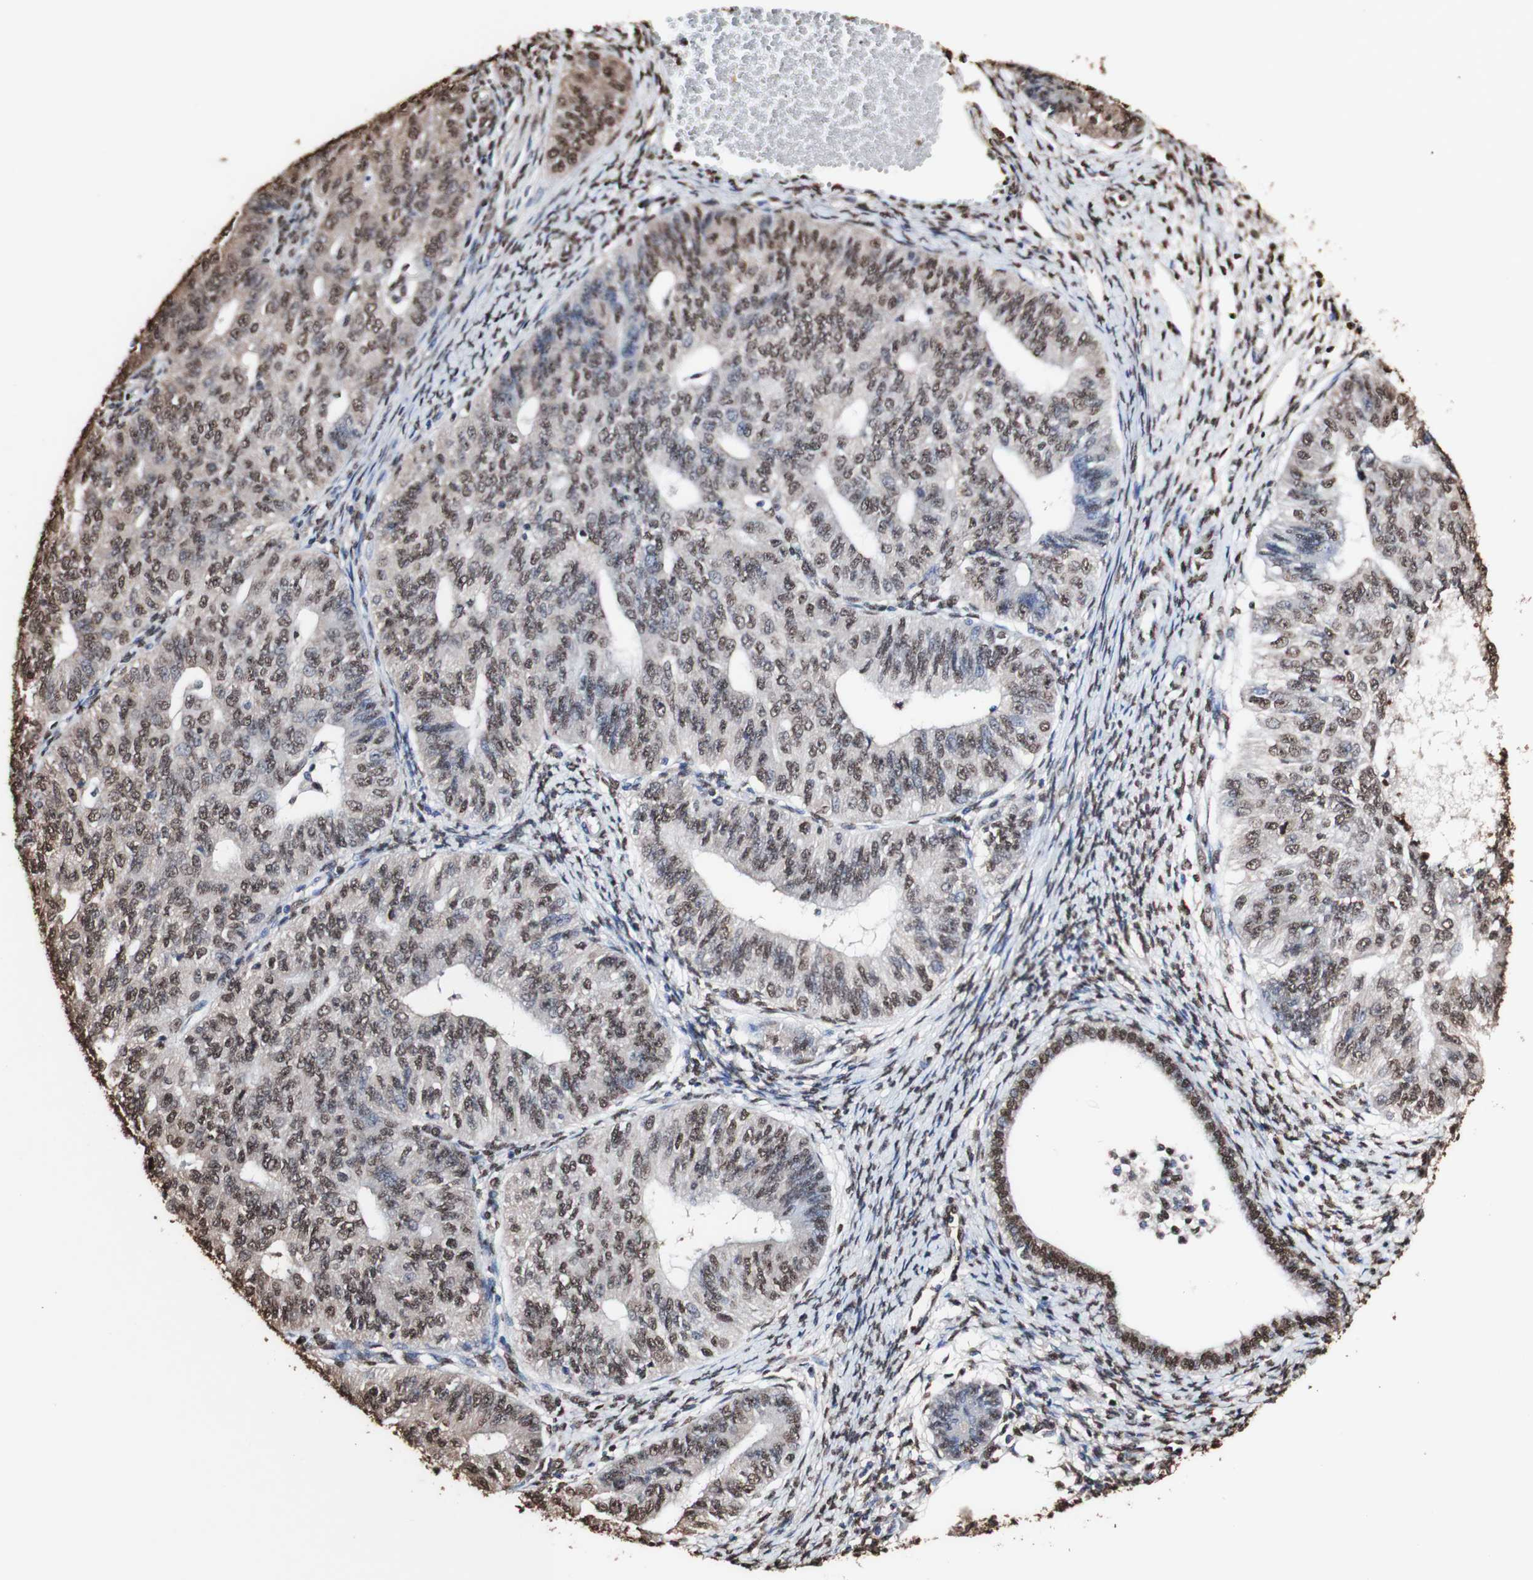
{"staining": {"intensity": "strong", "quantity": ">75%", "location": "cytoplasmic/membranous,nuclear"}, "tissue": "endometrial cancer", "cell_type": "Tumor cells", "image_type": "cancer", "snomed": [{"axis": "morphology", "description": "Adenocarcinoma, NOS"}, {"axis": "topography", "description": "Endometrium"}], "caption": "An image of human adenocarcinoma (endometrial) stained for a protein displays strong cytoplasmic/membranous and nuclear brown staining in tumor cells.", "gene": "PIDD1", "patient": {"sex": "female", "age": 32}}